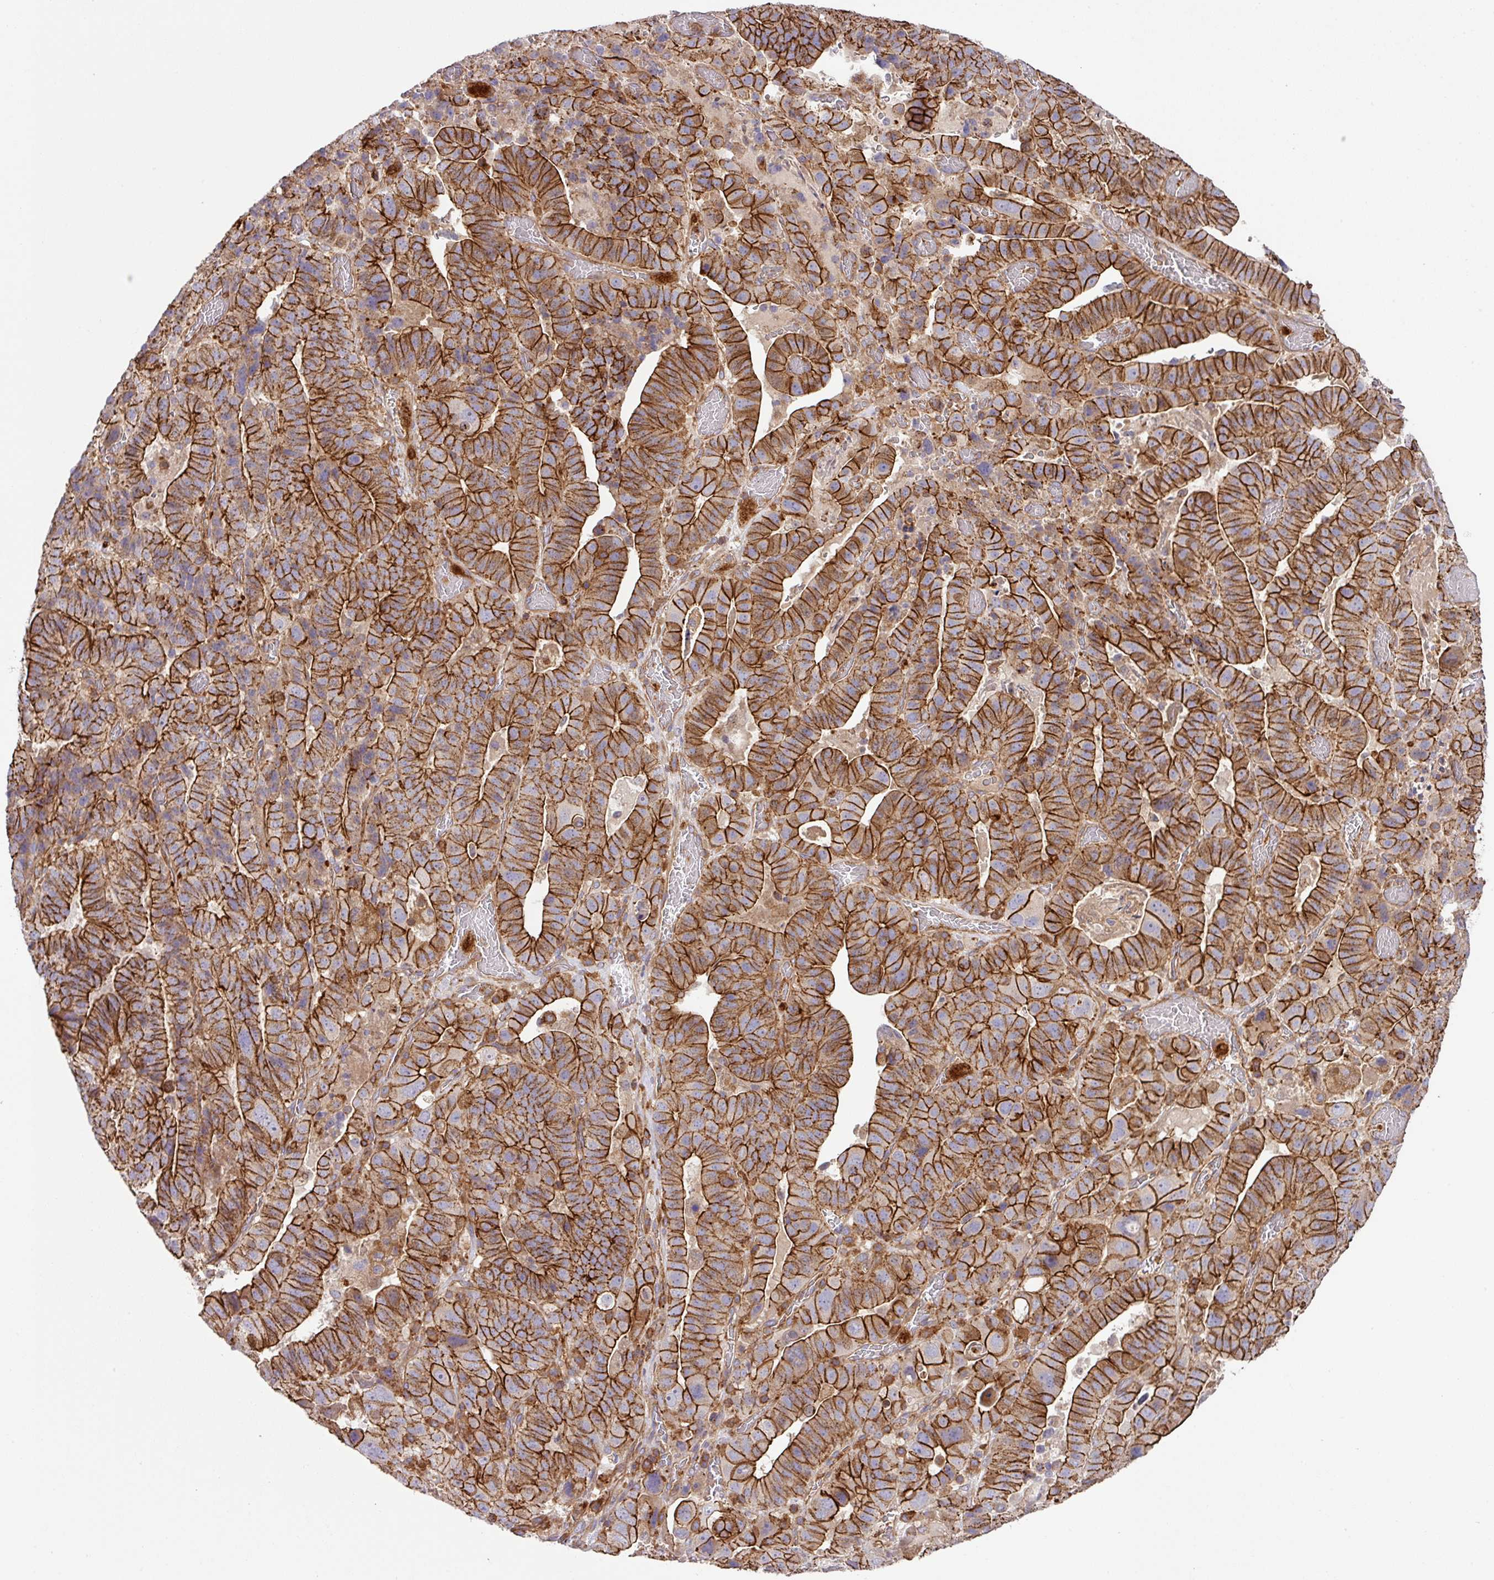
{"staining": {"intensity": "strong", "quantity": ">75%", "location": "cytoplasmic/membranous"}, "tissue": "stomach cancer", "cell_type": "Tumor cells", "image_type": "cancer", "snomed": [{"axis": "morphology", "description": "Adenocarcinoma, NOS"}, {"axis": "topography", "description": "Stomach"}], "caption": "Stomach adenocarcinoma was stained to show a protein in brown. There is high levels of strong cytoplasmic/membranous staining in about >75% of tumor cells. (Brightfield microscopy of DAB IHC at high magnification).", "gene": "RIC1", "patient": {"sex": "male", "age": 48}}